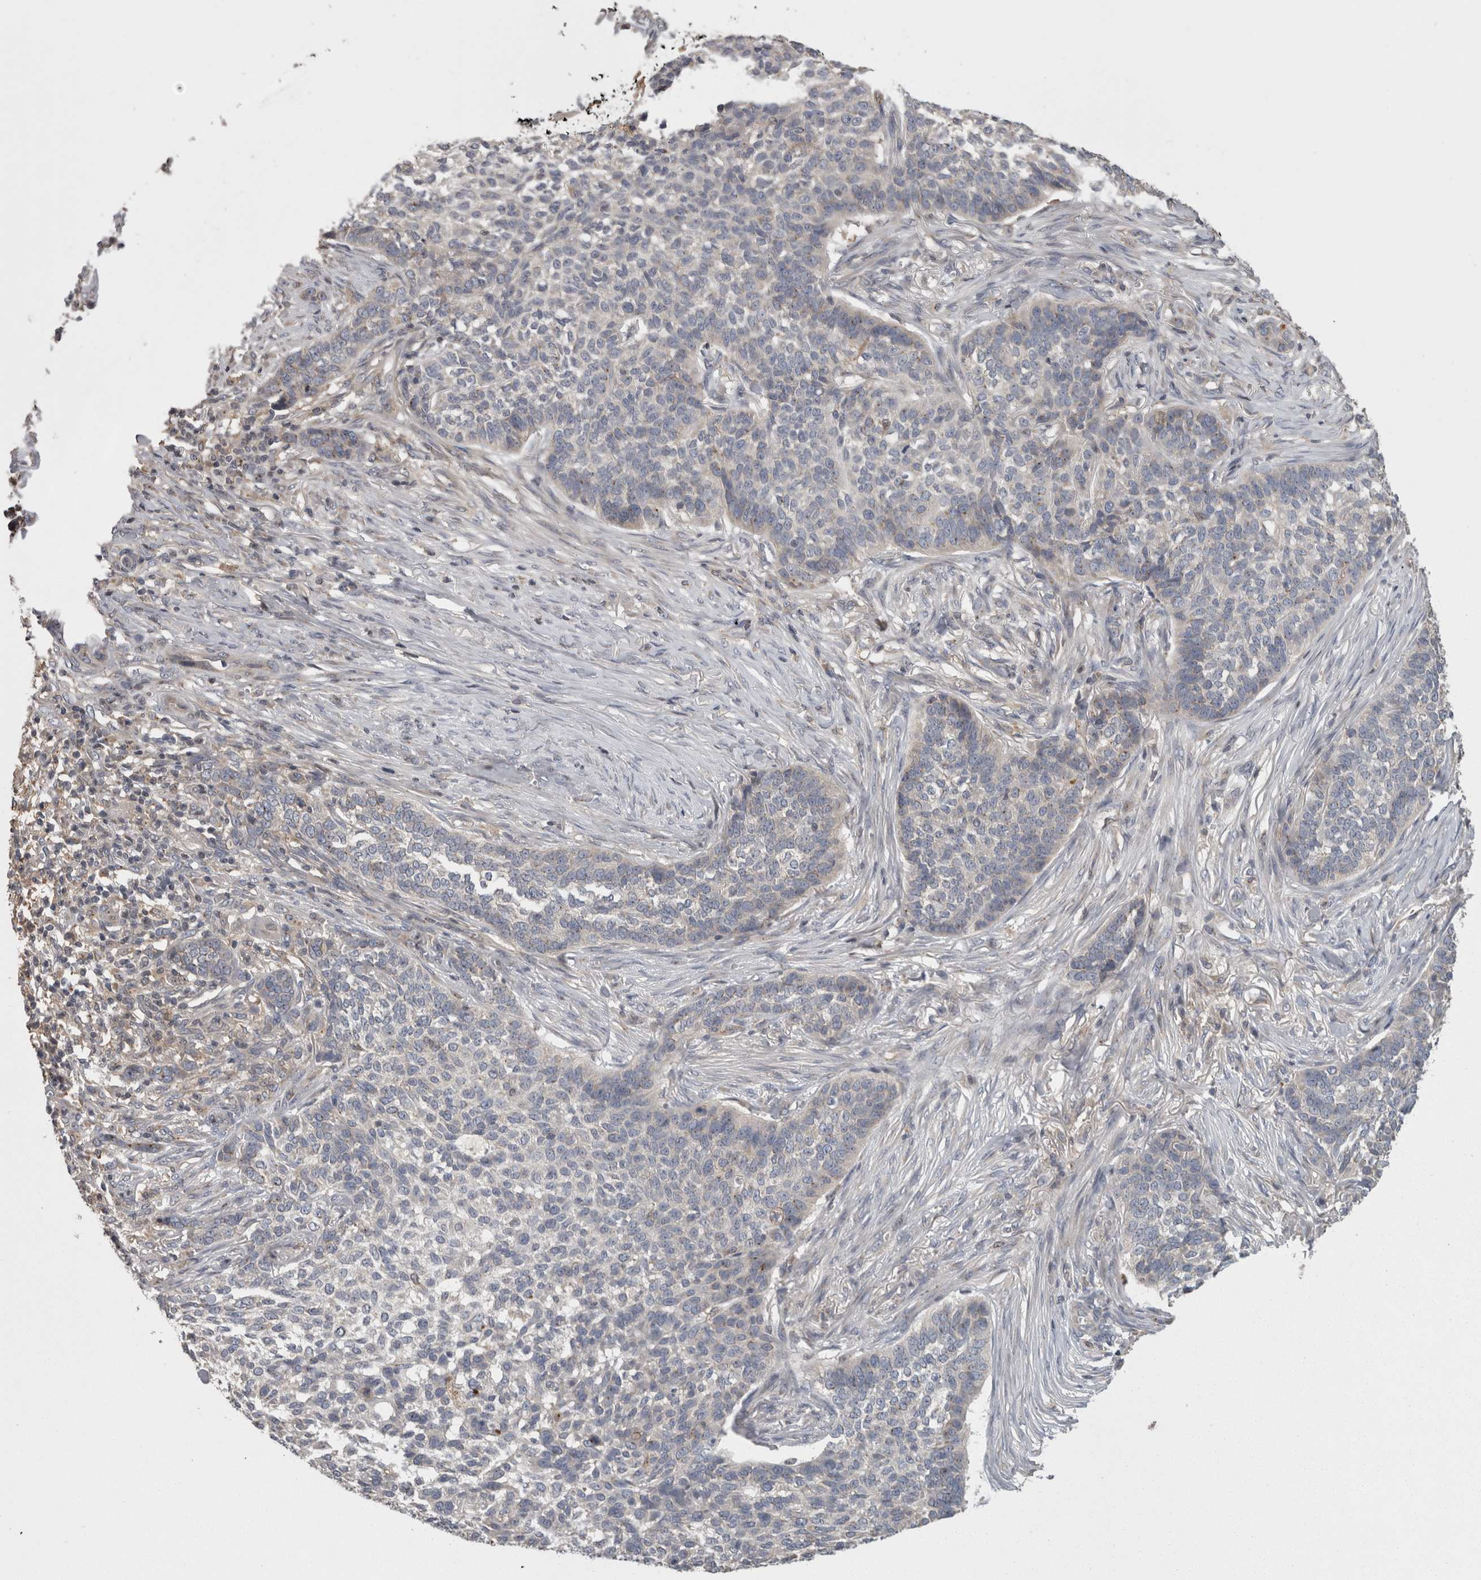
{"staining": {"intensity": "weak", "quantity": "<25%", "location": "cytoplasmic/membranous"}, "tissue": "skin cancer", "cell_type": "Tumor cells", "image_type": "cancer", "snomed": [{"axis": "morphology", "description": "Basal cell carcinoma"}, {"axis": "topography", "description": "Skin"}], "caption": "This is a histopathology image of immunohistochemistry staining of skin cancer (basal cell carcinoma), which shows no staining in tumor cells.", "gene": "PCM1", "patient": {"sex": "male", "age": 85}}